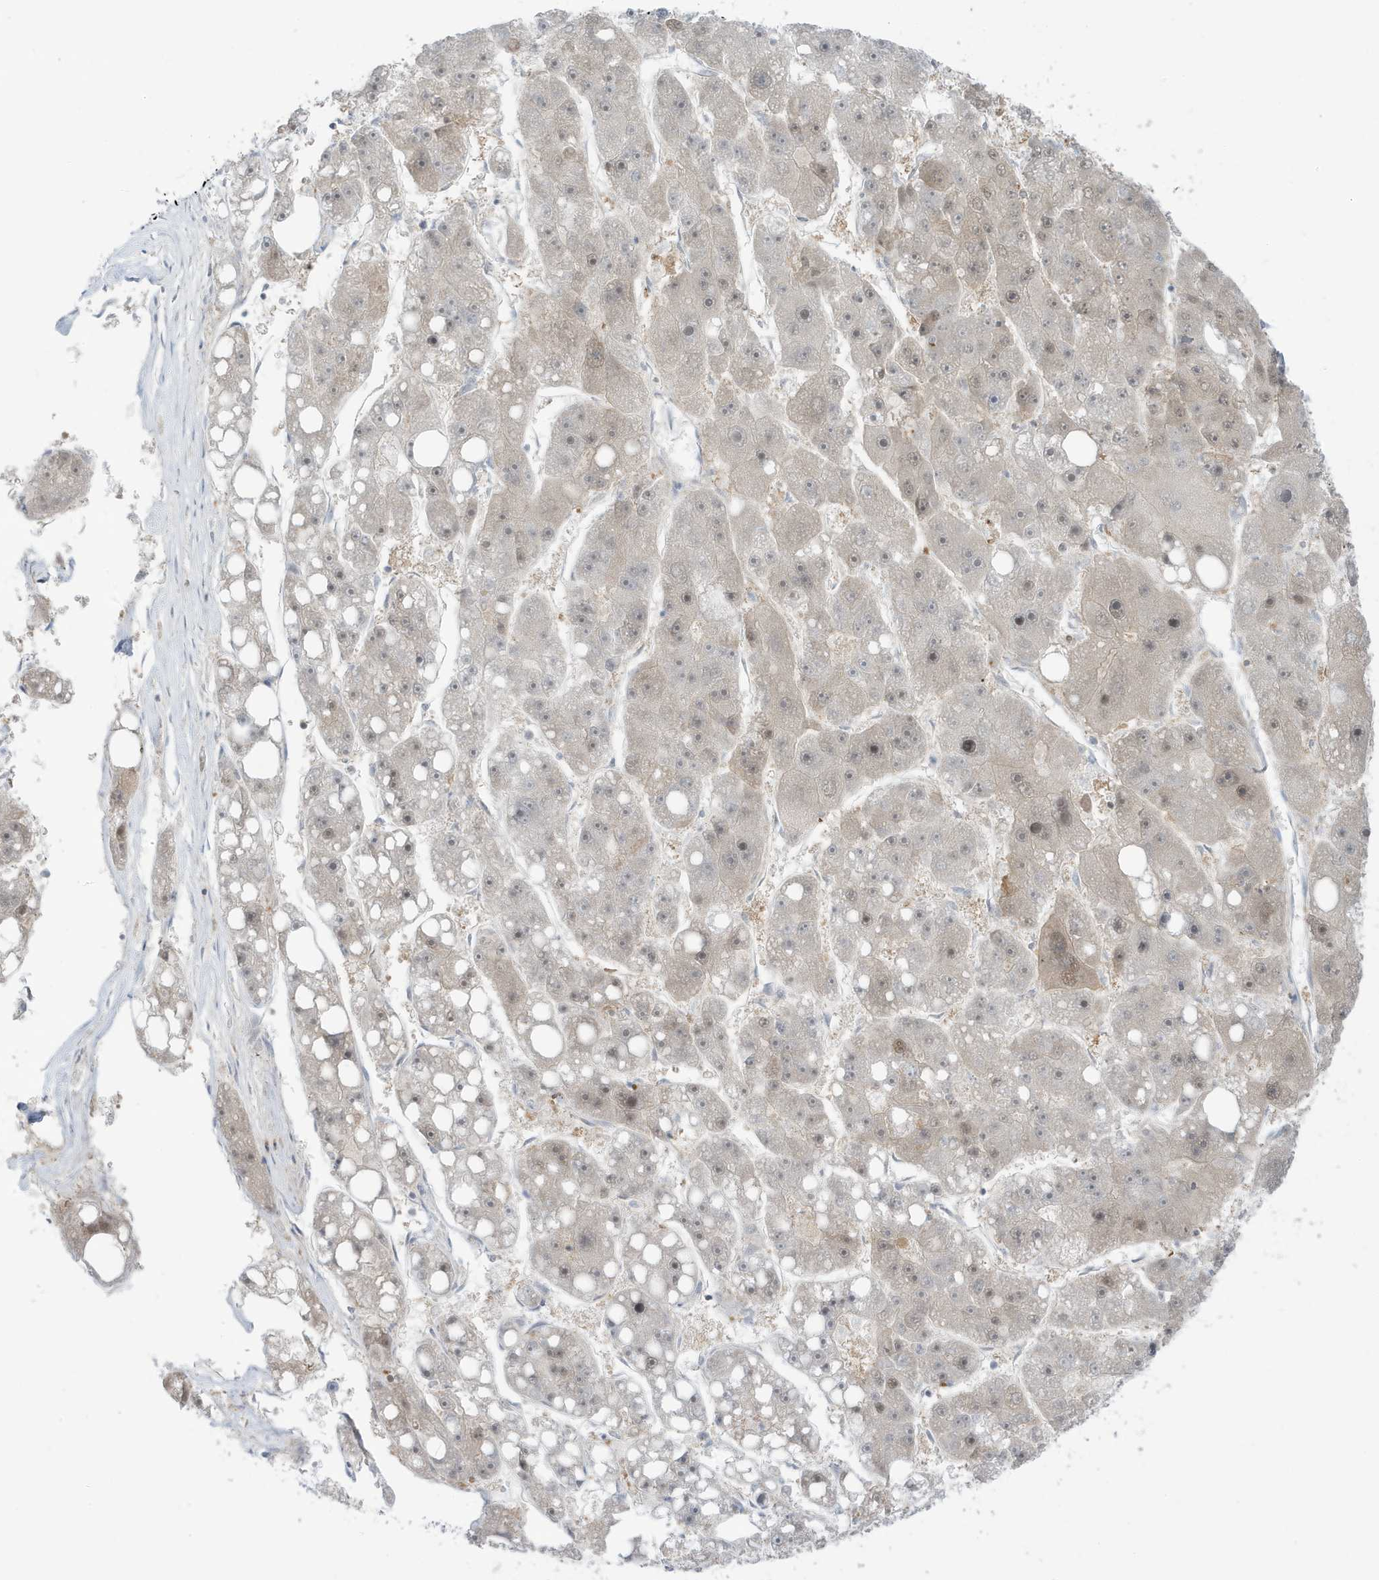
{"staining": {"intensity": "weak", "quantity": "<25%", "location": "nuclear"}, "tissue": "liver cancer", "cell_type": "Tumor cells", "image_type": "cancer", "snomed": [{"axis": "morphology", "description": "Carcinoma, Hepatocellular, NOS"}, {"axis": "topography", "description": "Liver"}], "caption": "This is an immunohistochemistry (IHC) photomicrograph of liver hepatocellular carcinoma. There is no expression in tumor cells.", "gene": "OGA", "patient": {"sex": "female", "age": 61}}